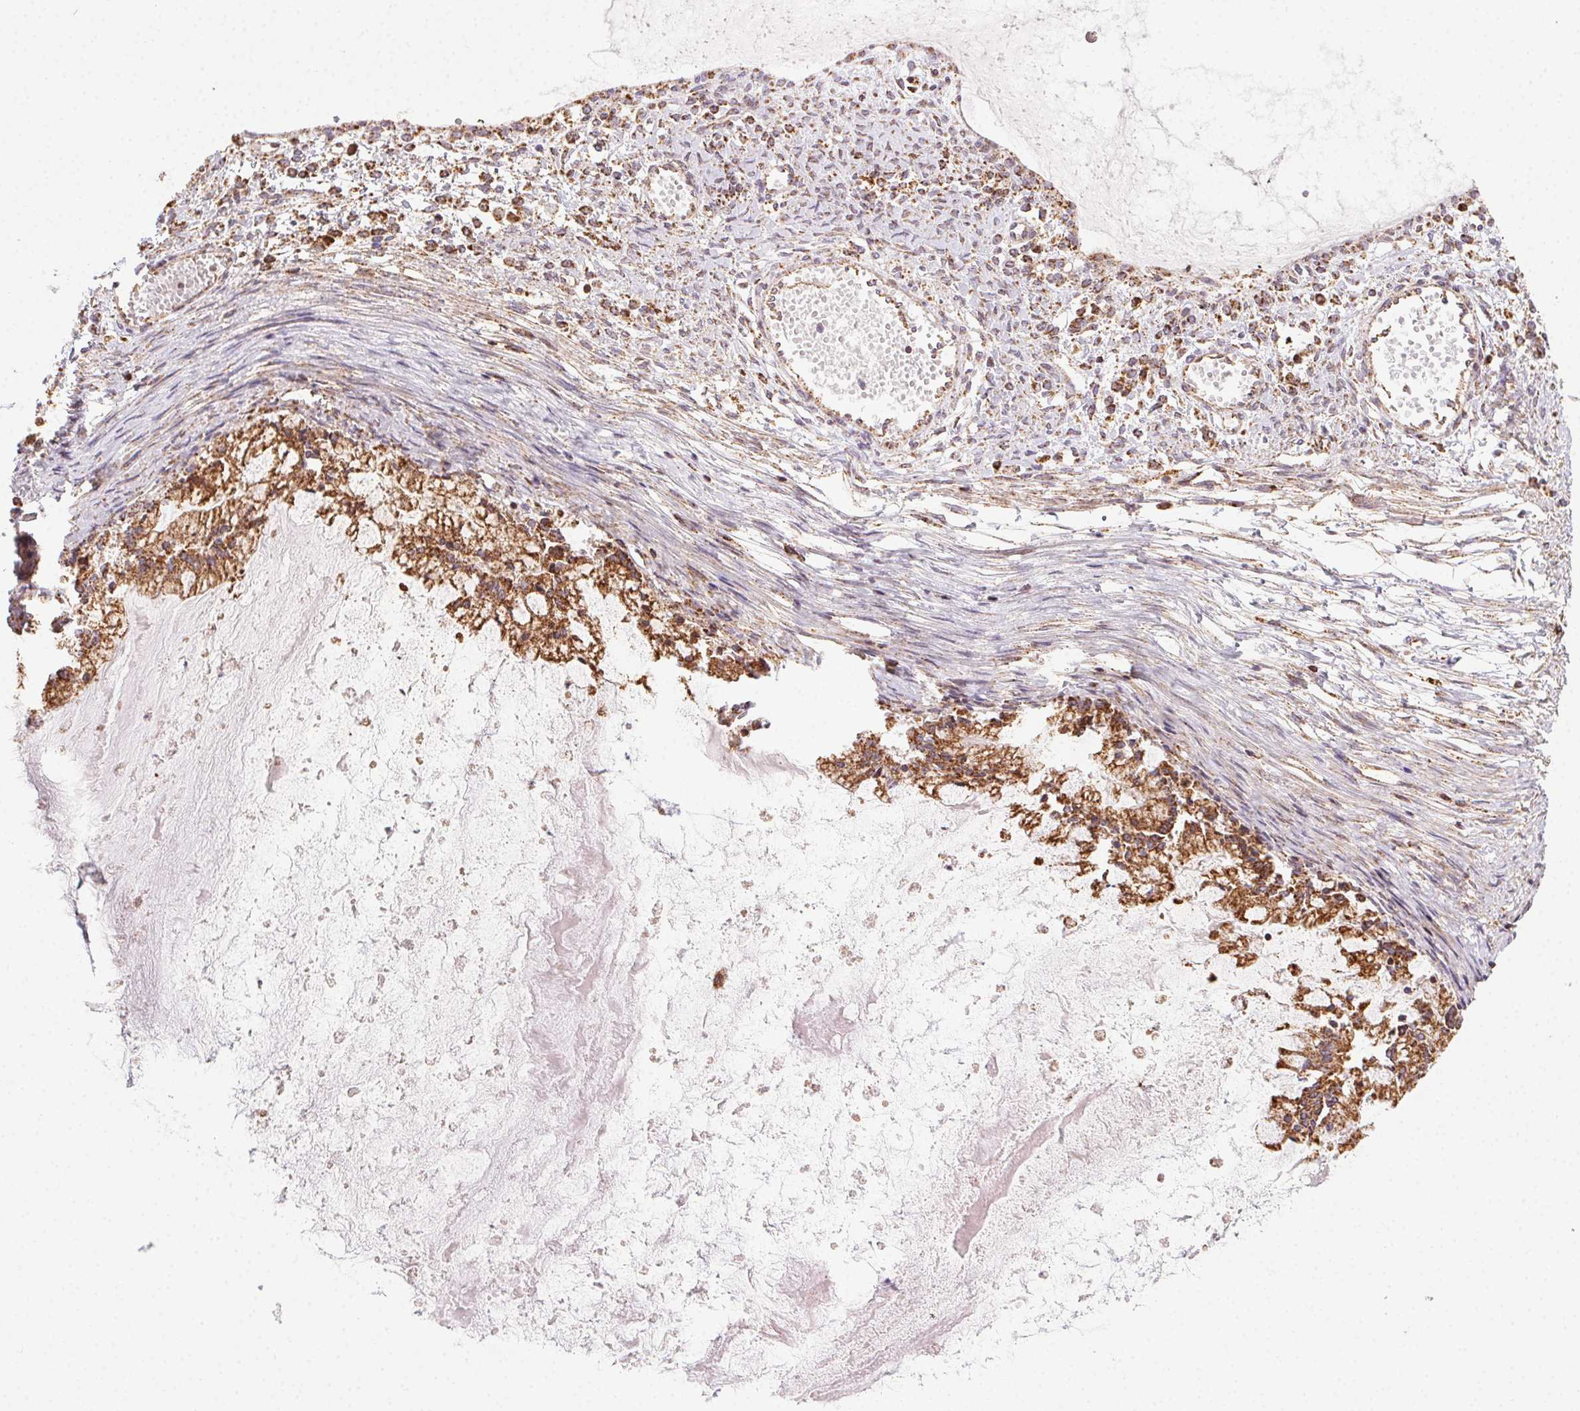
{"staining": {"intensity": "strong", "quantity": ">75%", "location": "cytoplasmic/membranous"}, "tissue": "ovarian cancer", "cell_type": "Tumor cells", "image_type": "cancer", "snomed": [{"axis": "morphology", "description": "Cystadenocarcinoma, mucinous, NOS"}, {"axis": "topography", "description": "Ovary"}], "caption": "Ovarian cancer (mucinous cystadenocarcinoma) was stained to show a protein in brown. There is high levels of strong cytoplasmic/membranous staining in about >75% of tumor cells.", "gene": "CLPB", "patient": {"sex": "female", "age": 67}}